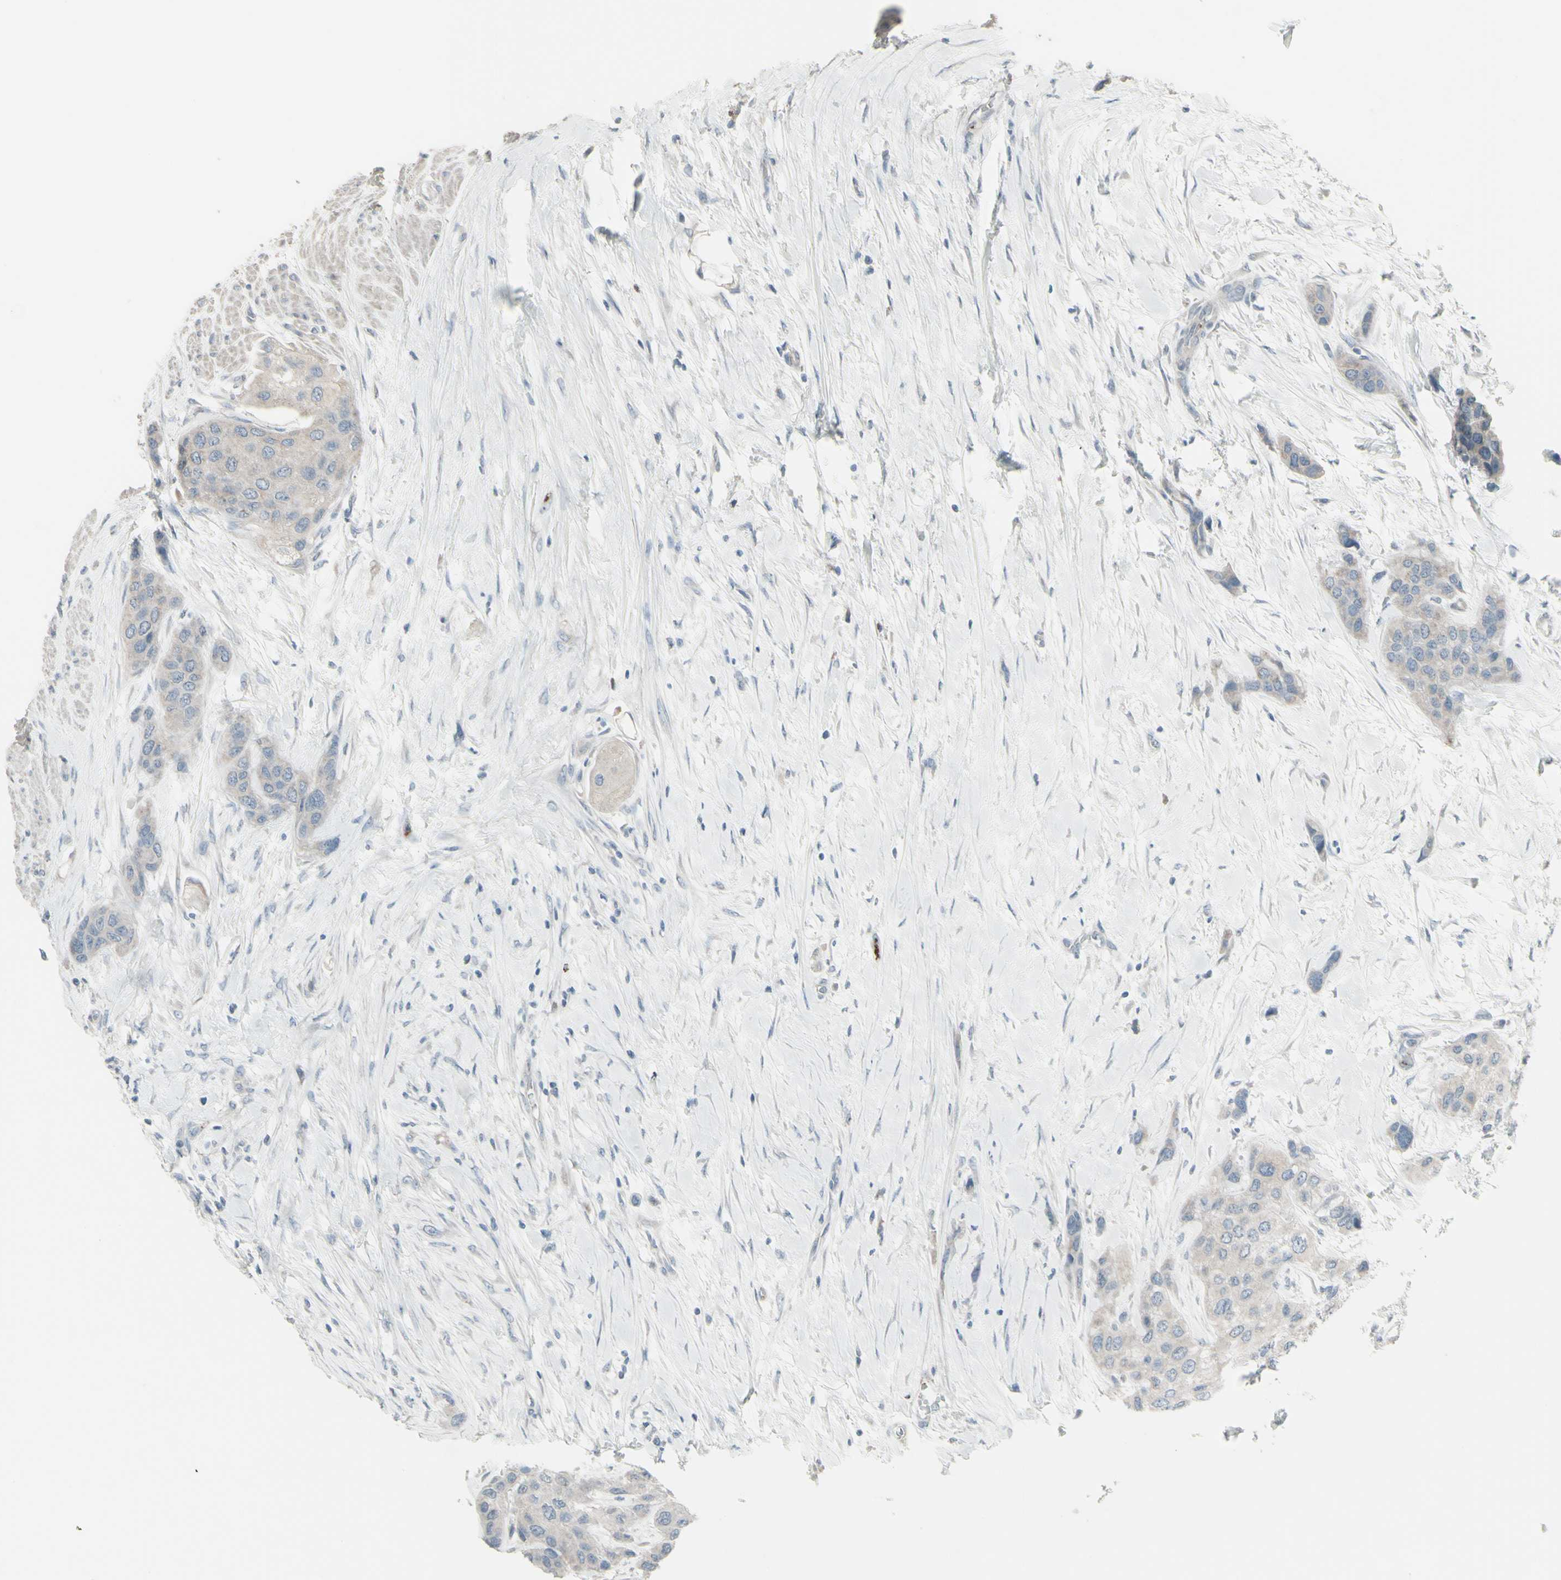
{"staining": {"intensity": "weak", "quantity": "25%-75%", "location": "cytoplasmic/membranous"}, "tissue": "urothelial cancer", "cell_type": "Tumor cells", "image_type": "cancer", "snomed": [{"axis": "morphology", "description": "Urothelial carcinoma, High grade"}, {"axis": "topography", "description": "Urinary bladder"}], "caption": "This is a photomicrograph of IHC staining of urothelial cancer, which shows weak expression in the cytoplasmic/membranous of tumor cells.", "gene": "CD79B", "patient": {"sex": "female", "age": 56}}